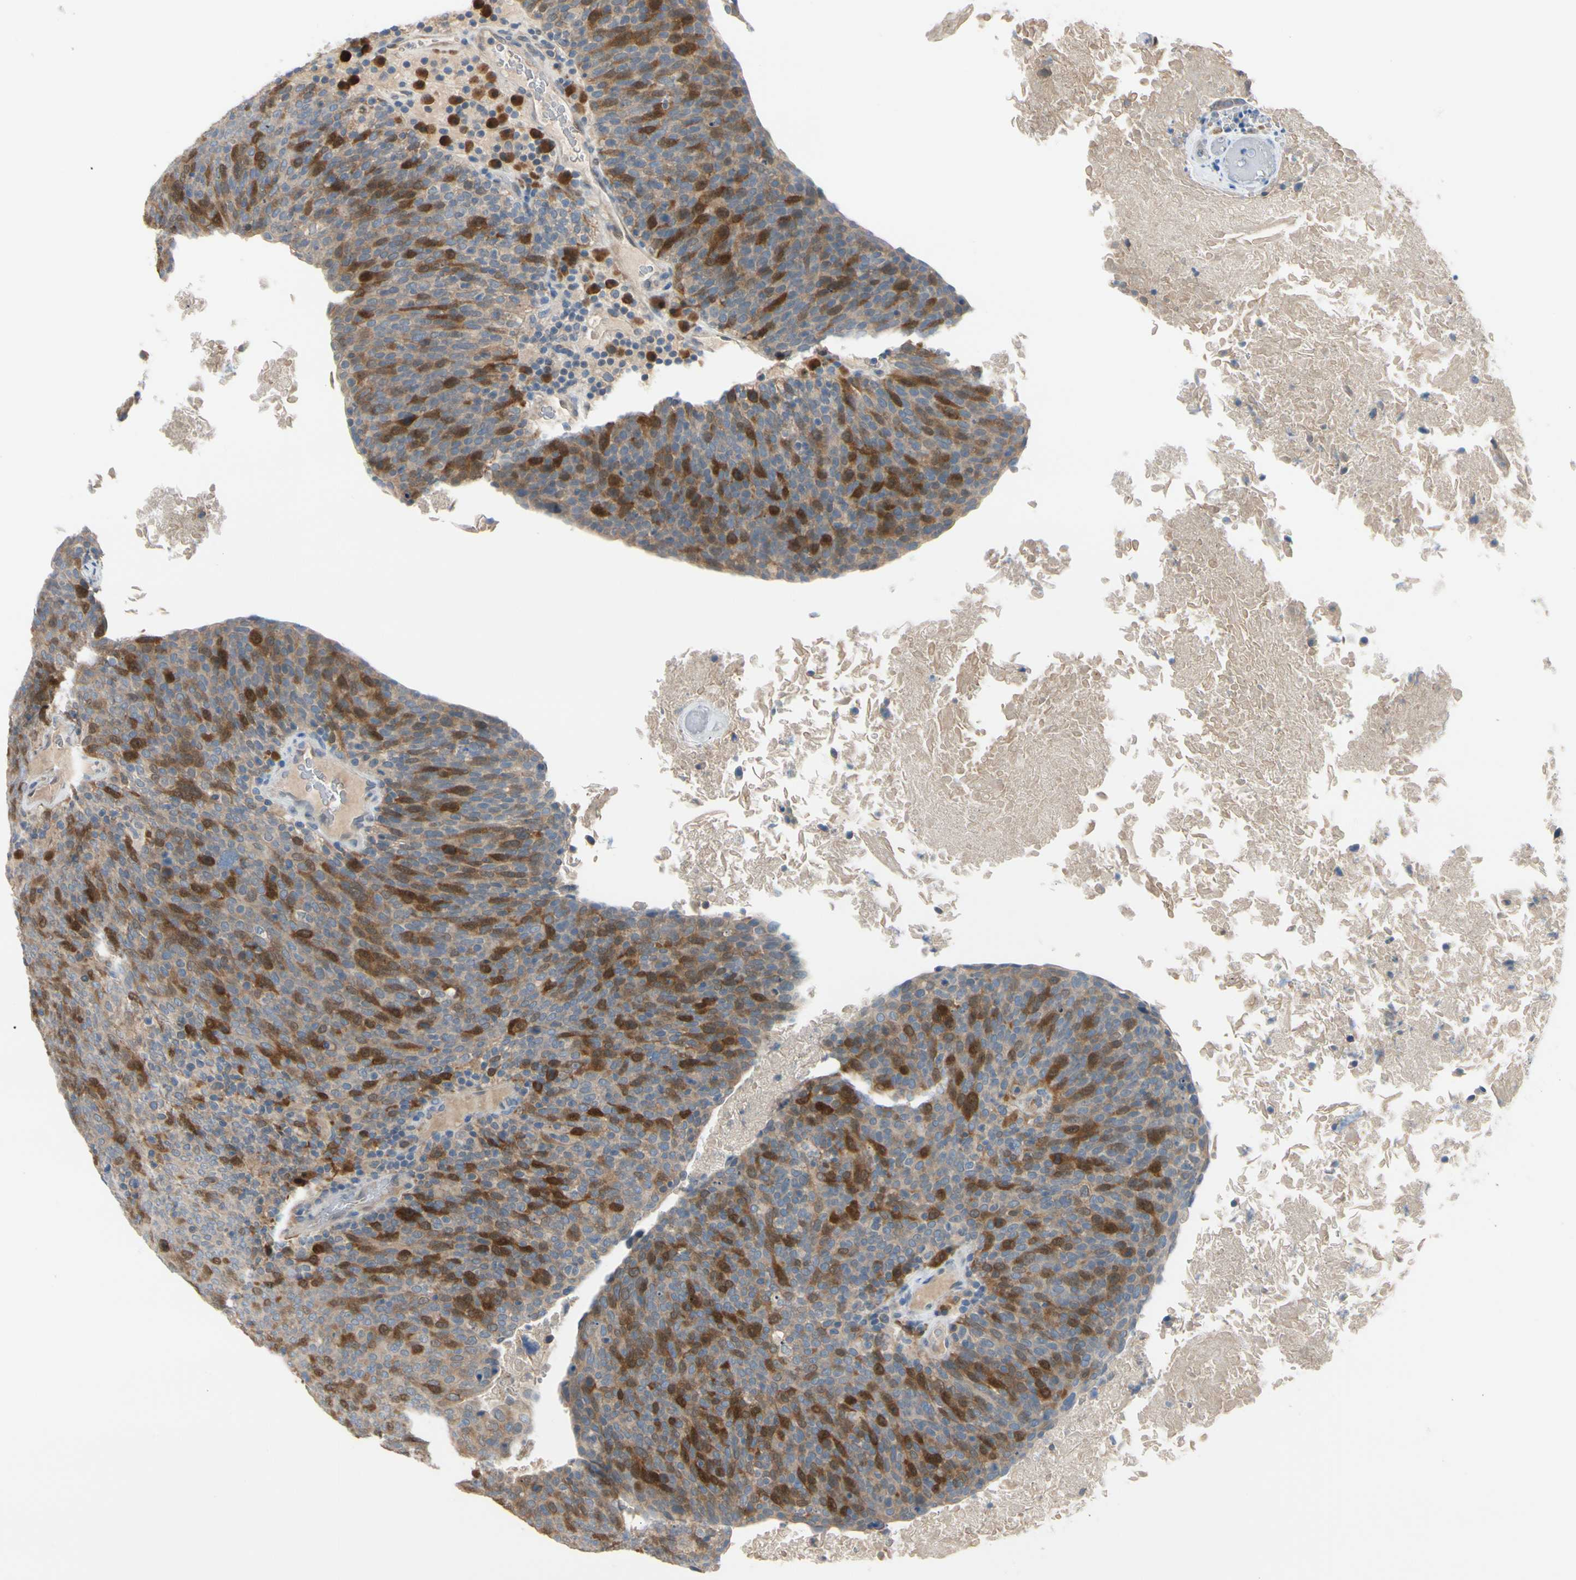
{"staining": {"intensity": "strong", "quantity": "25%-75%", "location": "cytoplasmic/membranous,nuclear"}, "tissue": "head and neck cancer", "cell_type": "Tumor cells", "image_type": "cancer", "snomed": [{"axis": "morphology", "description": "Squamous cell carcinoma, NOS"}, {"axis": "morphology", "description": "Squamous cell carcinoma, metastatic, NOS"}, {"axis": "topography", "description": "Lymph node"}, {"axis": "topography", "description": "Head-Neck"}], "caption": "The histopathology image shows immunohistochemical staining of squamous cell carcinoma (head and neck). There is strong cytoplasmic/membranous and nuclear staining is identified in about 25%-75% of tumor cells.", "gene": "PTTG1", "patient": {"sex": "male", "age": 62}}